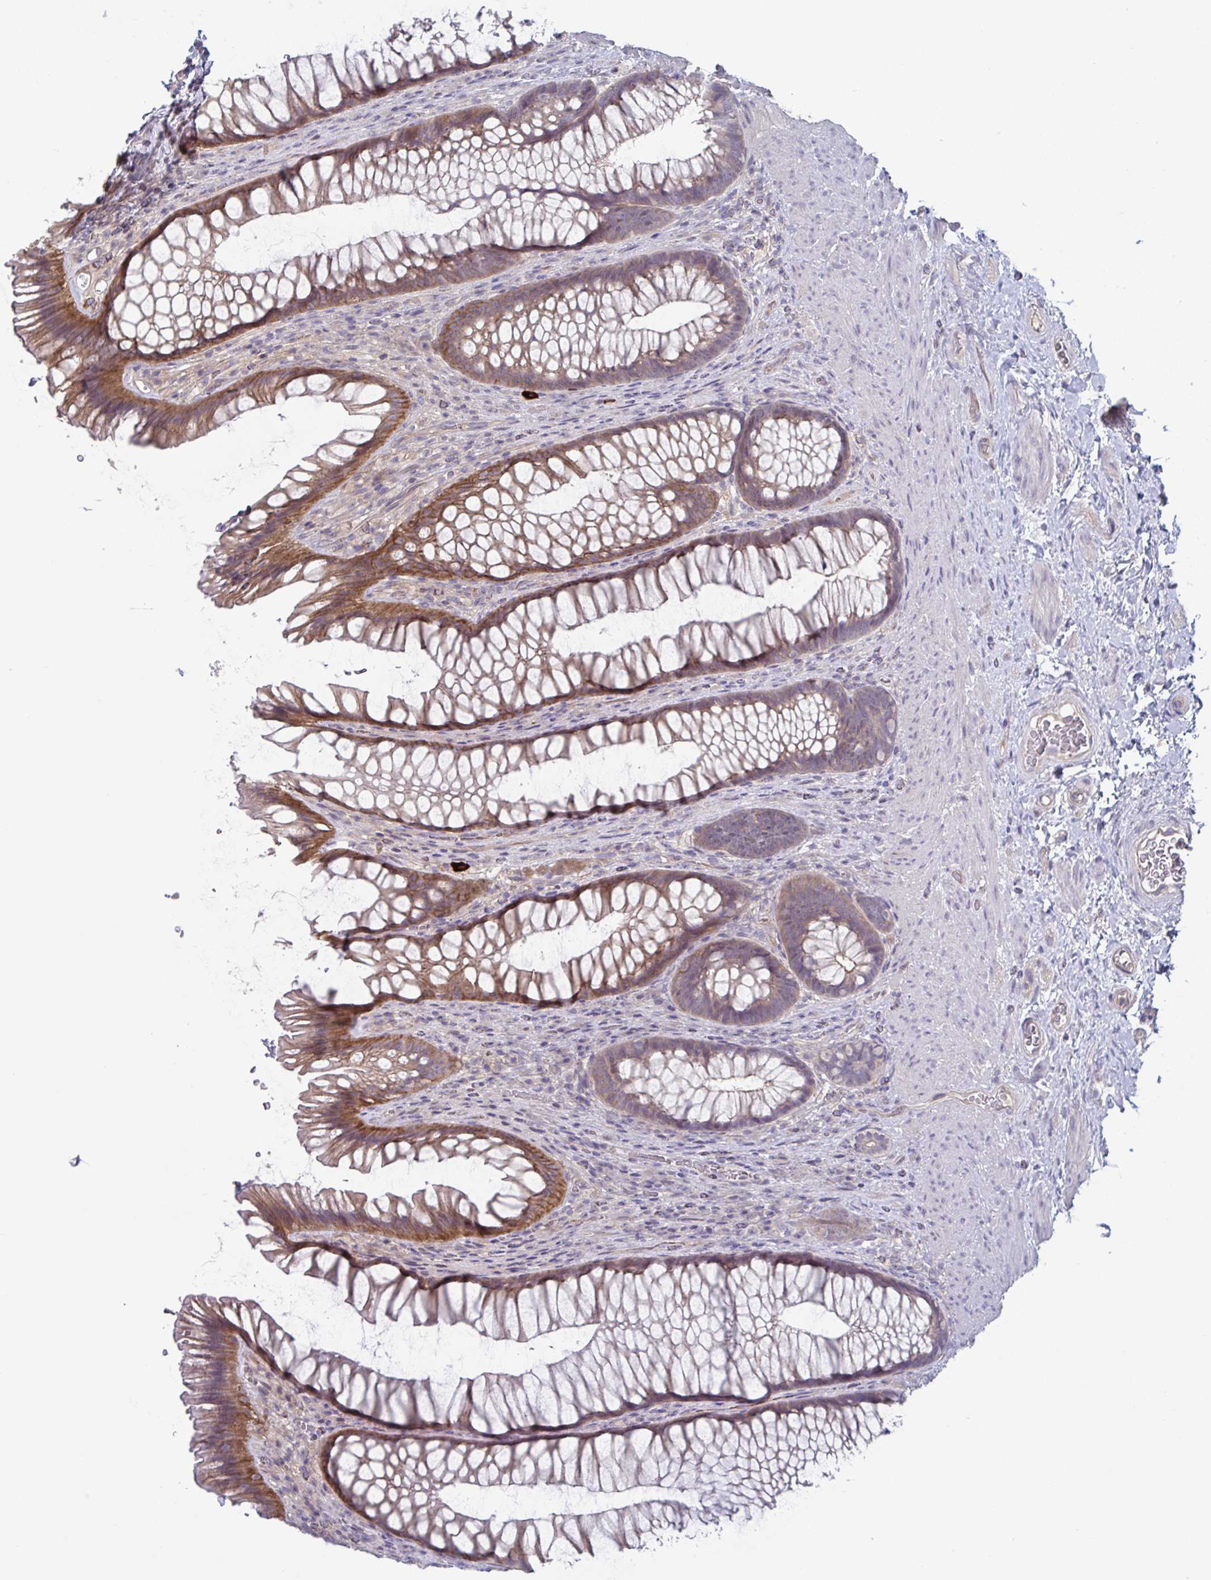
{"staining": {"intensity": "moderate", "quantity": ">75%", "location": "cytoplasmic/membranous"}, "tissue": "rectum", "cell_type": "Glandular cells", "image_type": "normal", "snomed": [{"axis": "morphology", "description": "Normal tissue, NOS"}, {"axis": "topography", "description": "Rectum"}], "caption": "Protein analysis of unremarkable rectum reveals moderate cytoplasmic/membranous expression in approximately >75% of glandular cells.", "gene": "STK26", "patient": {"sex": "male", "age": 53}}